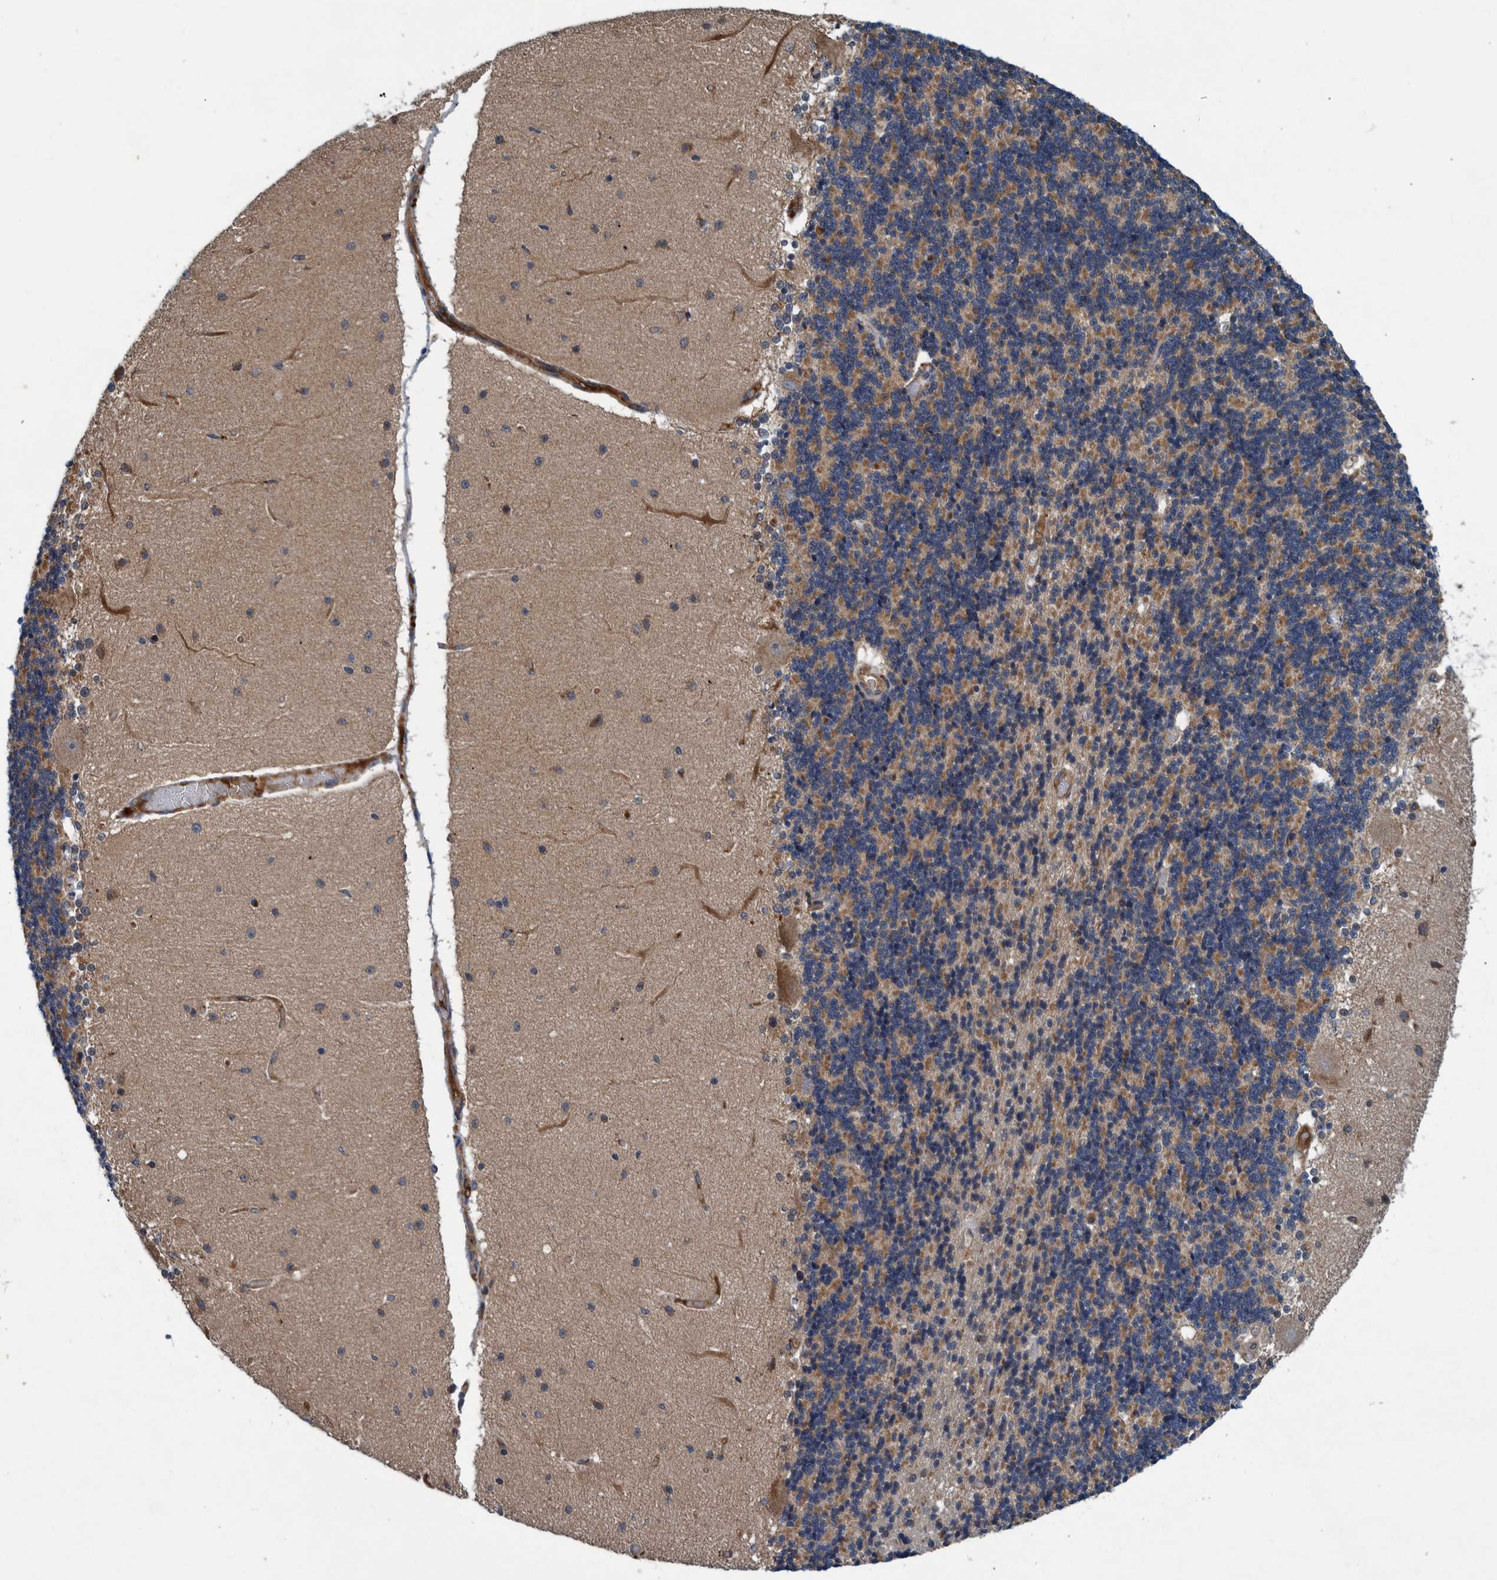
{"staining": {"intensity": "strong", "quantity": "<25%", "location": "cytoplasmic/membranous,nuclear"}, "tissue": "cerebellum", "cell_type": "Cells in granular layer", "image_type": "normal", "snomed": [{"axis": "morphology", "description": "Normal tissue, NOS"}, {"axis": "topography", "description": "Cerebellum"}], "caption": "Immunohistochemistry histopathology image of unremarkable cerebellum: human cerebellum stained using immunohistochemistry reveals medium levels of strong protein expression localized specifically in the cytoplasmic/membranous,nuclear of cells in granular layer, appearing as a cytoplasmic/membranous,nuclear brown color.", "gene": "ITIH3", "patient": {"sex": "female", "age": 54}}